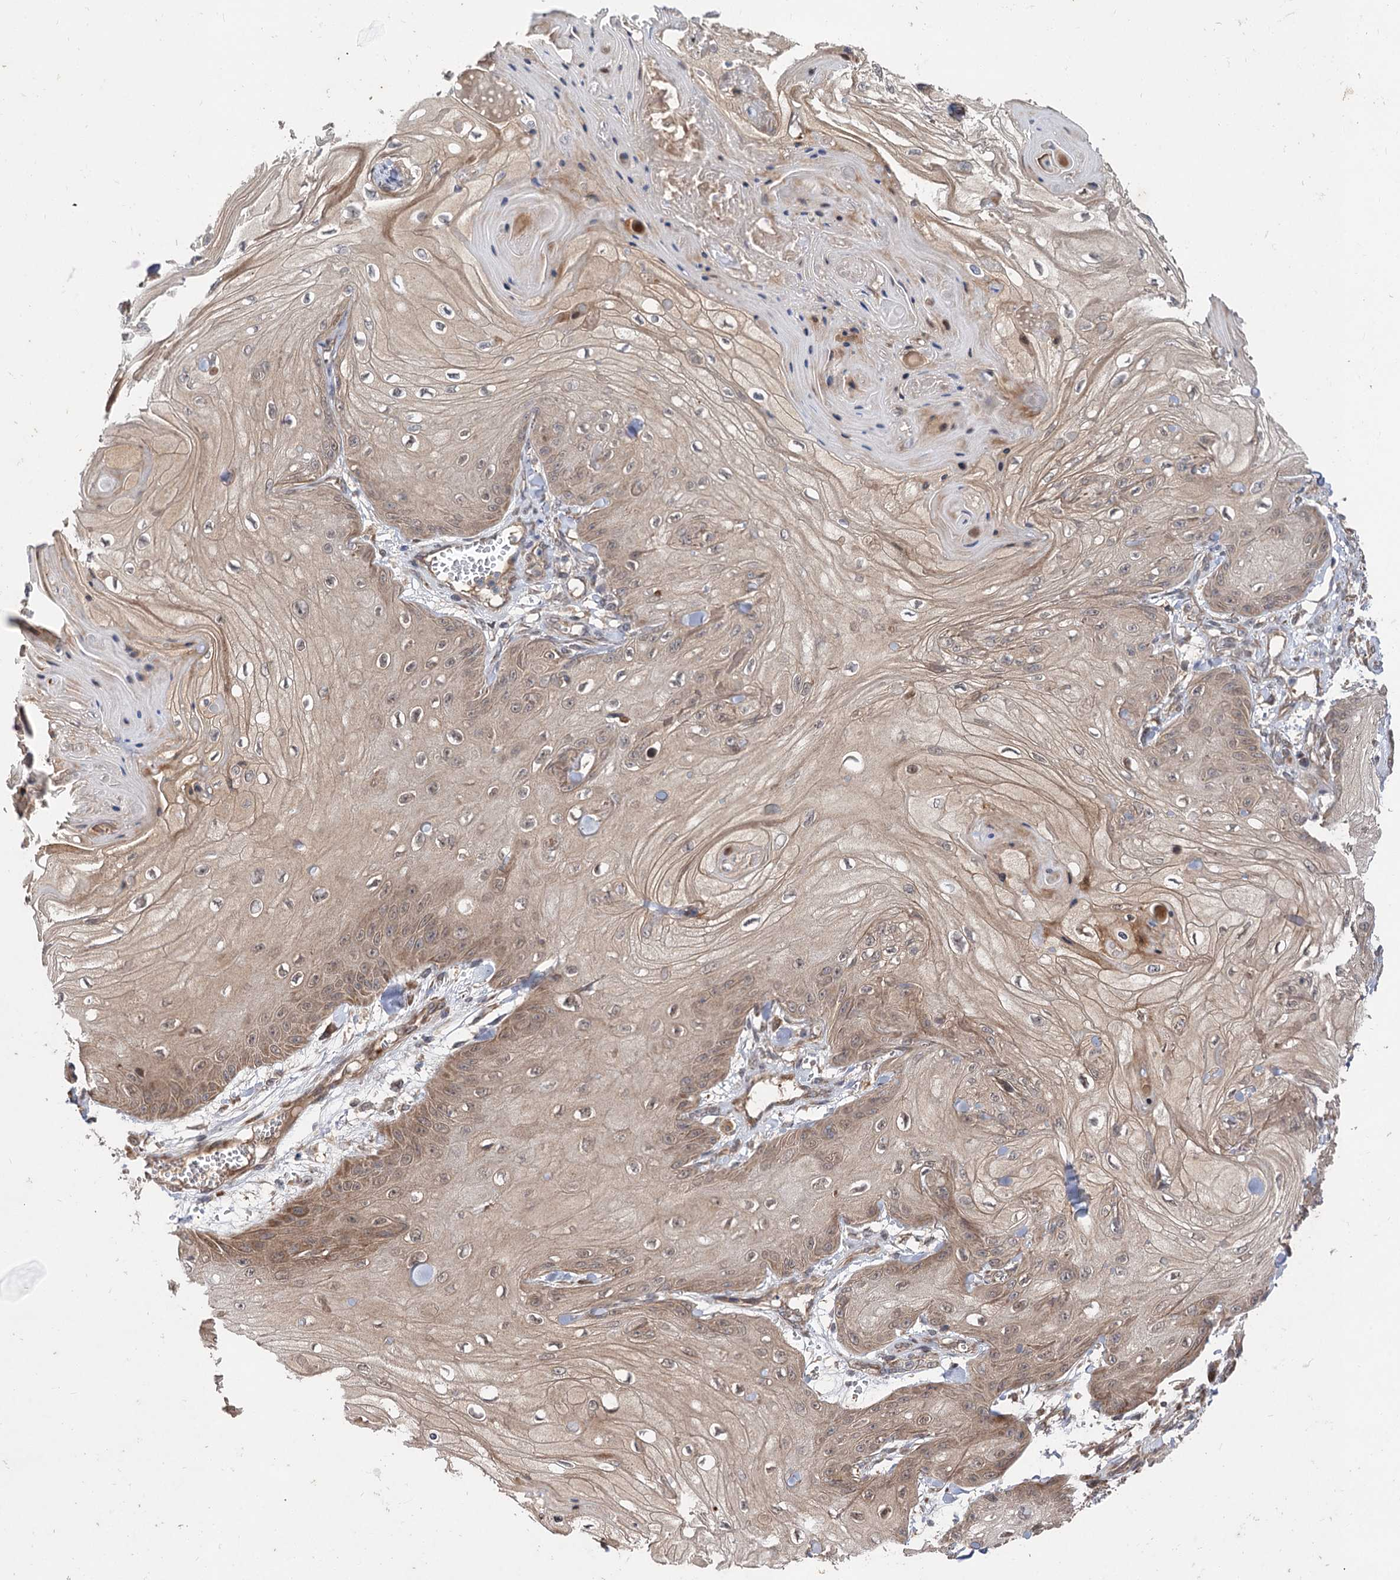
{"staining": {"intensity": "weak", "quantity": "25%-75%", "location": "cytoplasmic/membranous,nuclear"}, "tissue": "skin cancer", "cell_type": "Tumor cells", "image_type": "cancer", "snomed": [{"axis": "morphology", "description": "Squamous cell carcinoma, NOS"}, {"axis": "topography", "description": "Skin"}], "caption": "The micrograph exhibits staining of skin cancer, revealing weak cytoplasmic/membranous and nuclear protein expression (brown color) within tumor cells.", "gene": "FBXW8", "patient": {"sex": "male", "age": 74}}